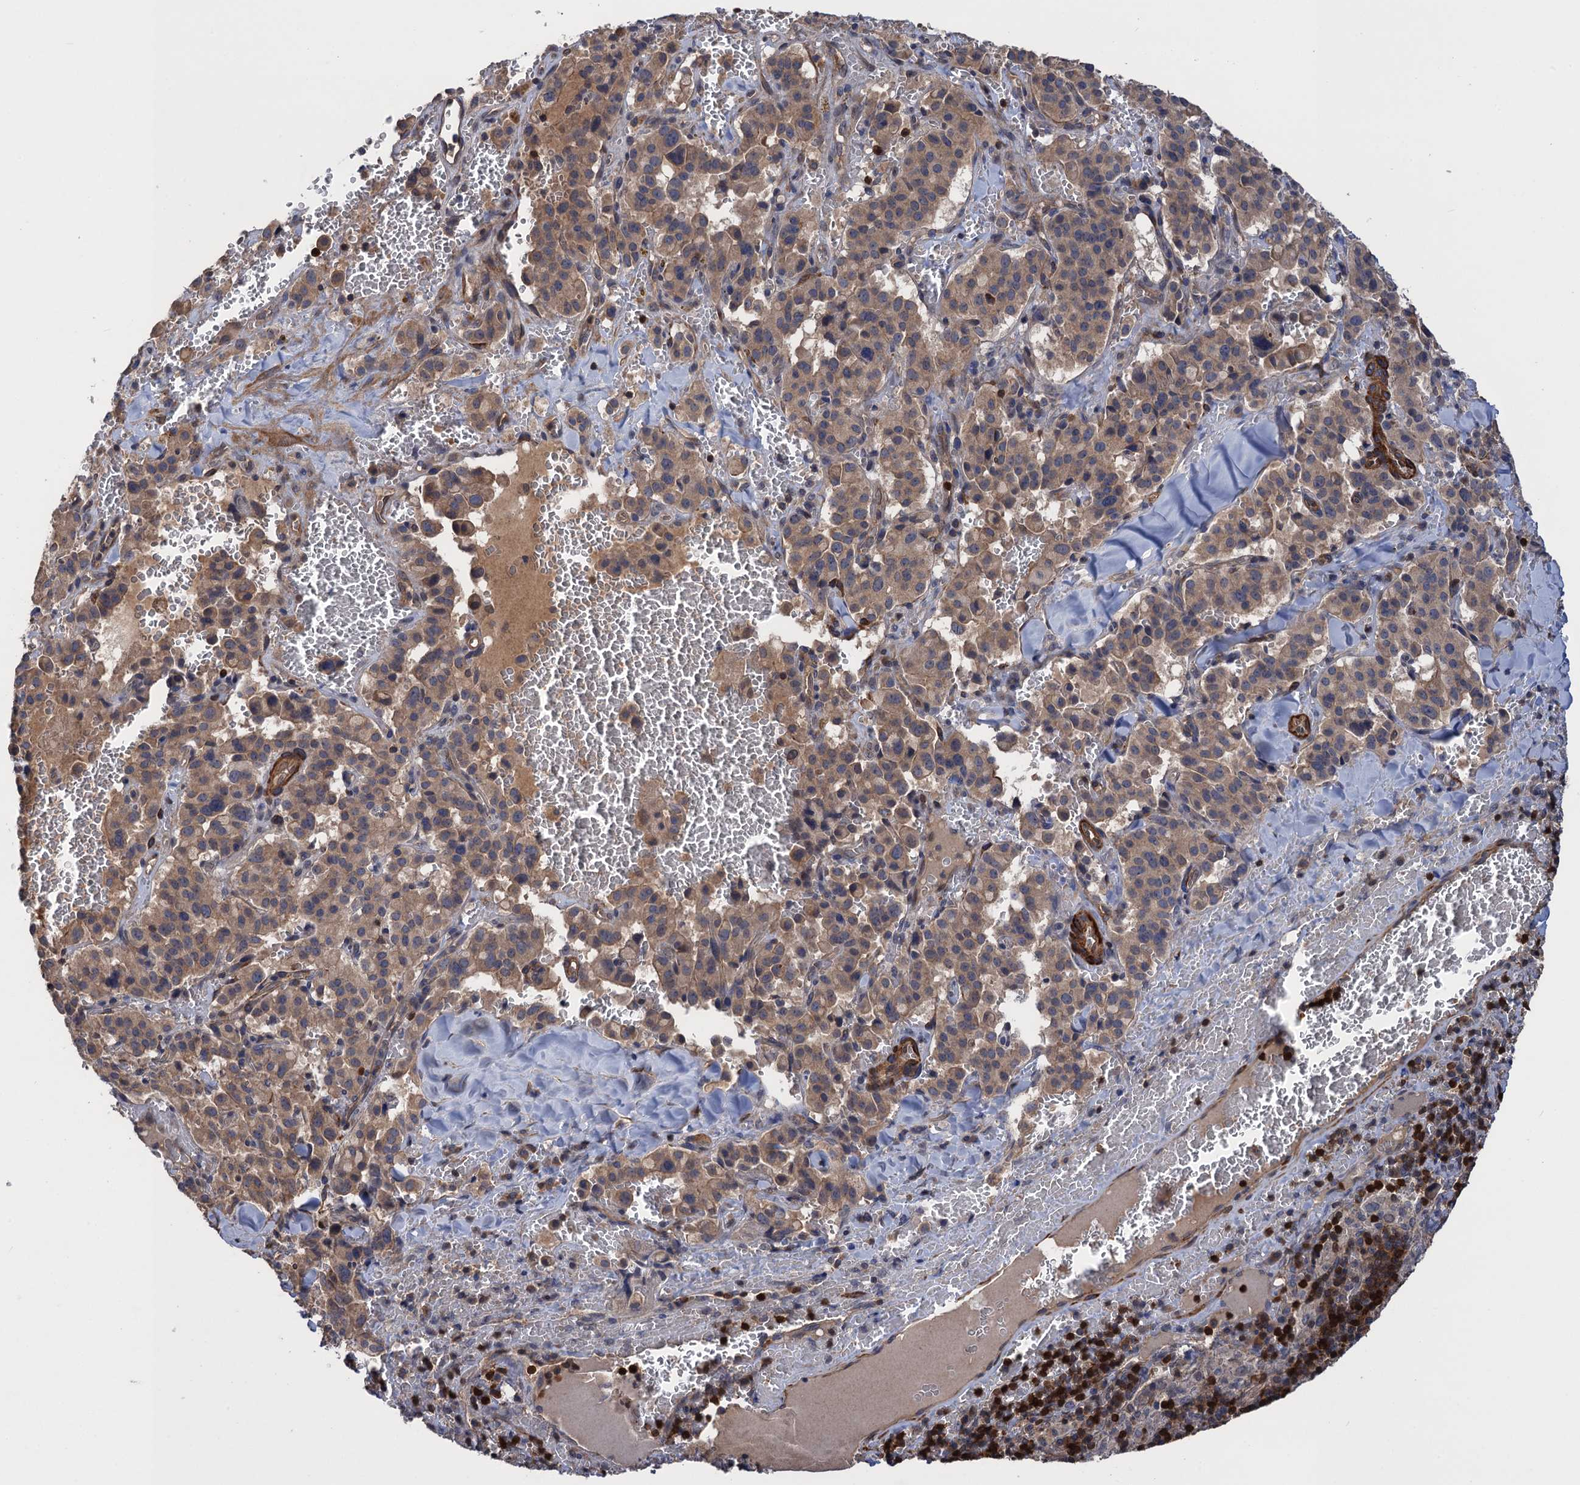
{"staining": {"intensity": "moderate", "quantity": ">75%", "location": "cytoplasmic/membranous"}, "tissue": "pancreatic cancer", "cell_type": "Tumor cells", "image_type": "cancer", "snomed": [{"axis": "morphology", "description": "Adenocarcinoma, NOS"}, {"axis": "topography", "description": "Pancreas"}], "caption": "Immunohistochemistry of human pancreatic cancer (adenocarcinoma) exhibits medium levels of moderate cytoplasmic/membranous positivity in about >75% of tumor cells. The staining was performed using DAB, with brown indicating positive protein expression. Nuclei are stained blue with hematoxylin.", "gene": "DGKA", "patient": {"sex": "male", "age": 65}}